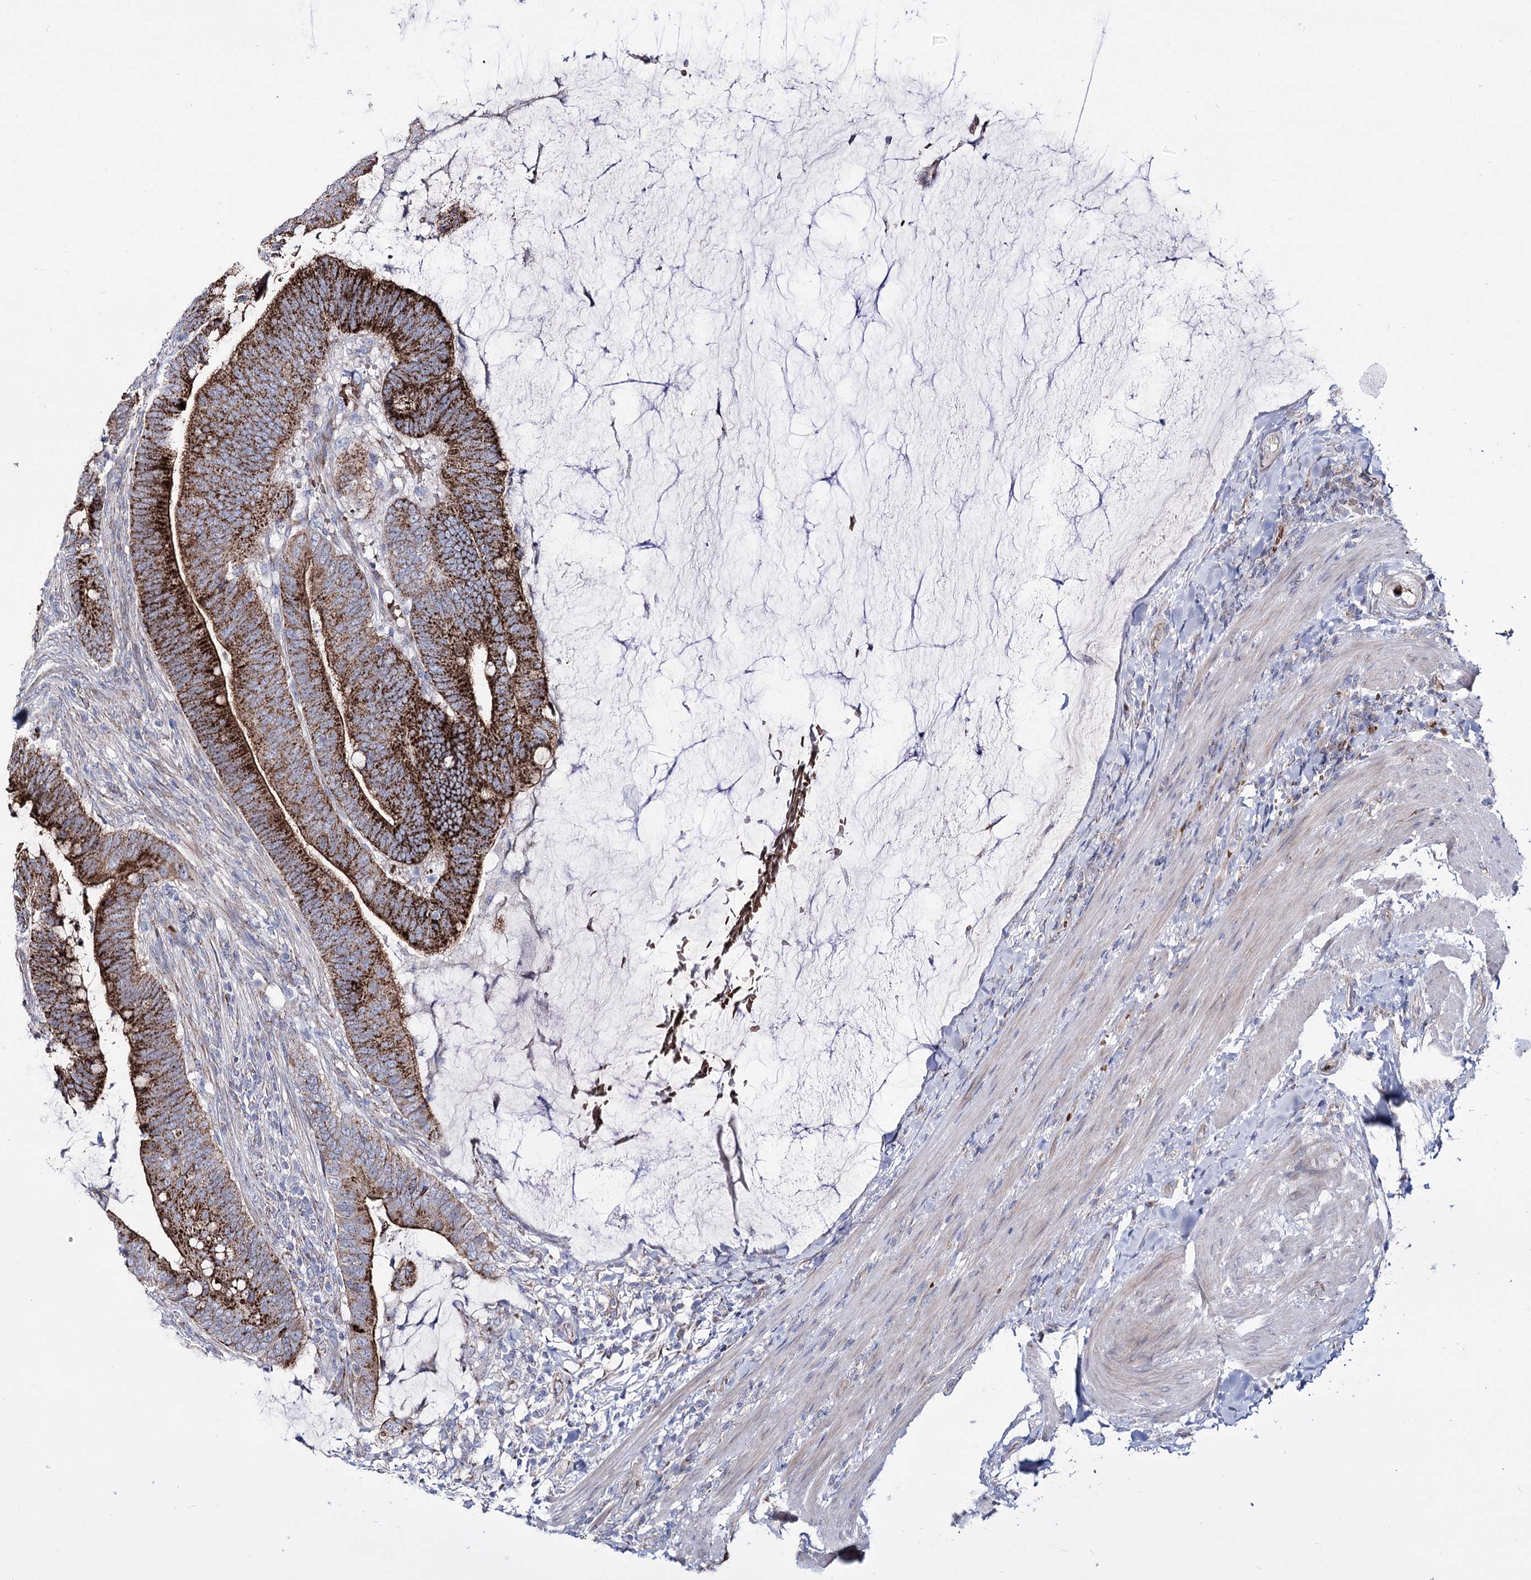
{"staining": {"intensity": "strong", "quantity": ">75%", "location": "cytoplasmic/membranous"}, "tissue": "colorectal cancer", "cell_type": "Tumor cells", "image_type": "cancer", "snomed": [{"axis": "morphology", "description": "Adenocarcinoma, NOS"}, {"axis": "topography", "description": "Colon"}], "caption": "Immunohistochemistry (IHC) photomicrograph of colorectal cancer (adenocarcinoma) stained for a protein (brown), which displays high levels of strong cytoplasmic/membranous staining in about >75% of tumor cells.", "gene": "OSBPL5", "patient": {"sex": "female", "age": 66}}